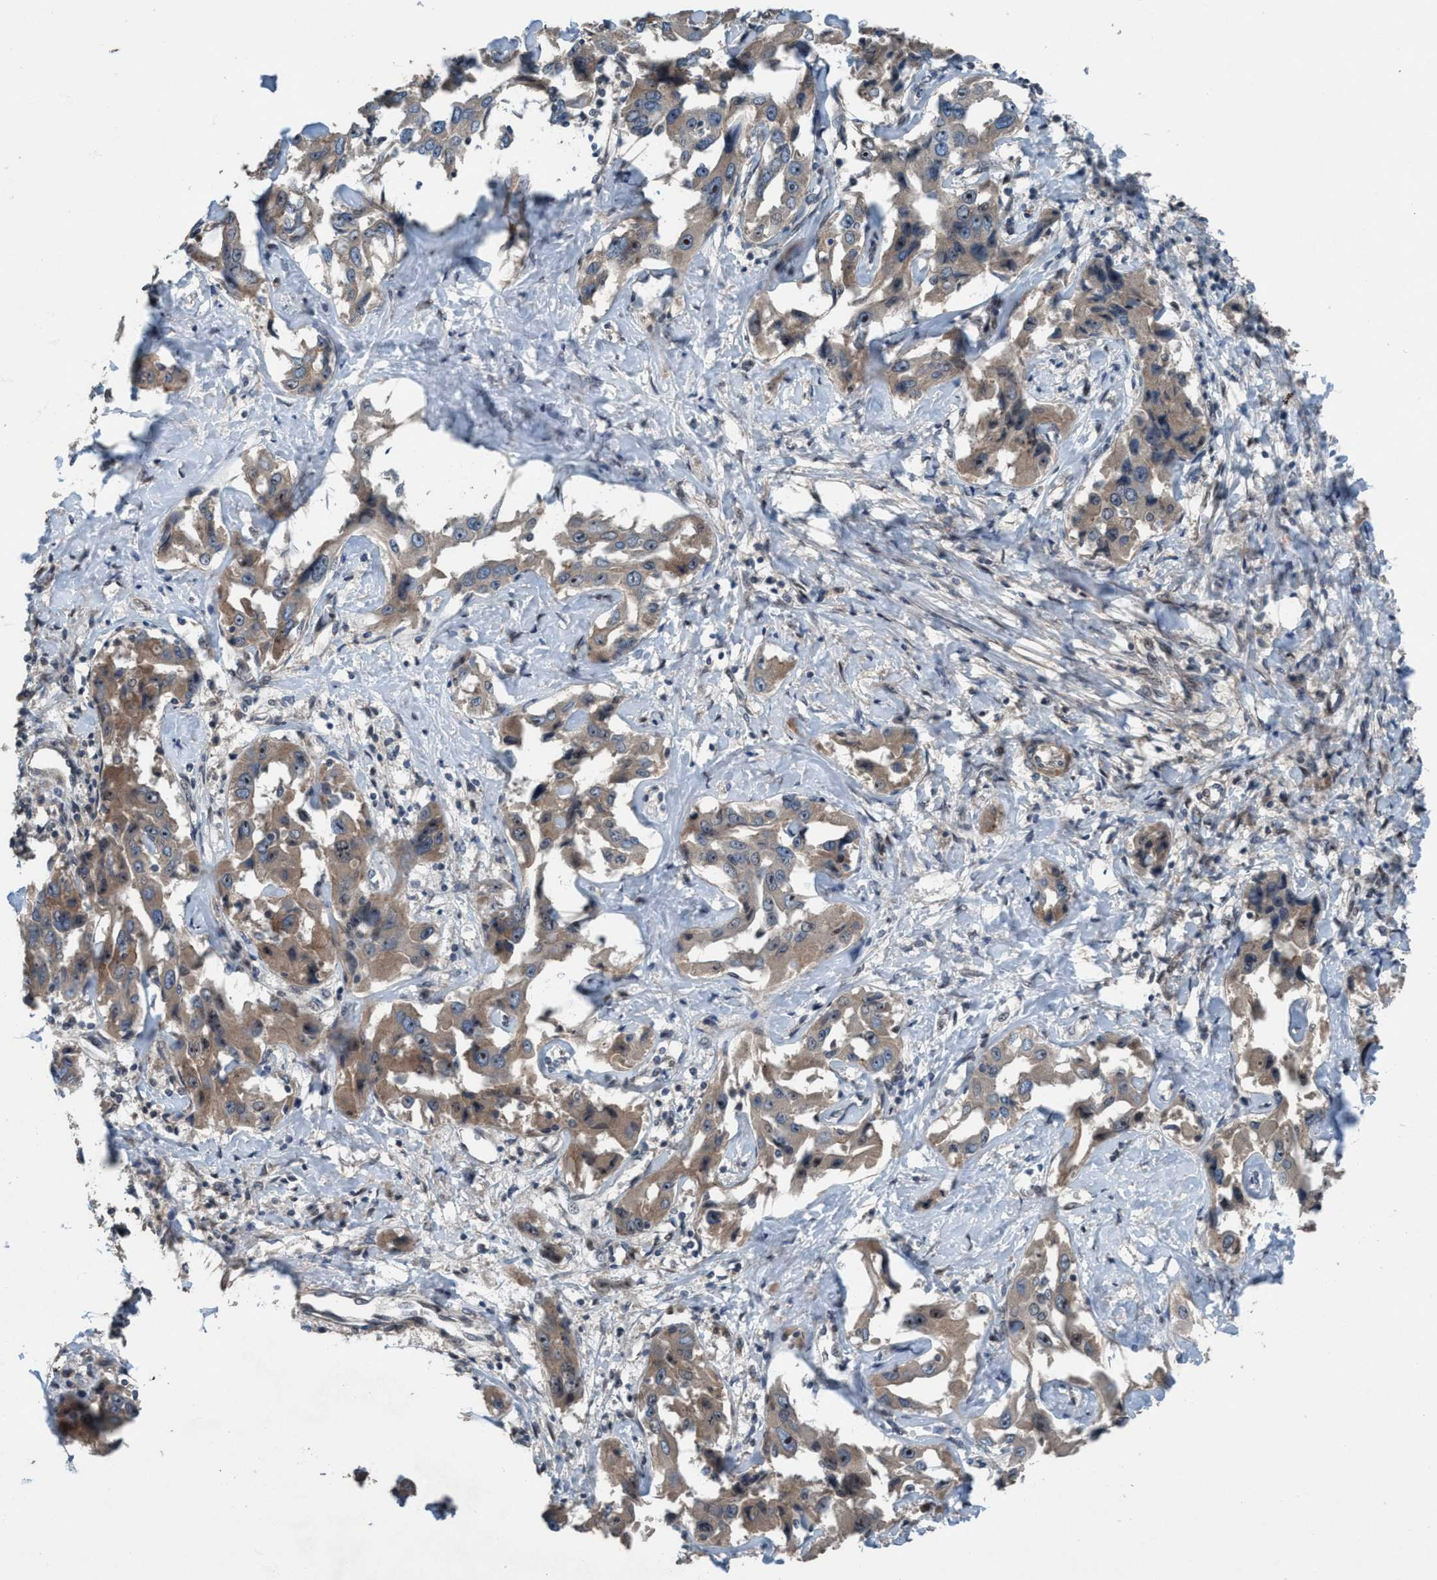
{"staining": {"intensity": "weak", "quantity": ">75%", "location": "cytoplasmic/membranous,nuclear"}, "tissue": "liver cancer", "cell_type": "Tumor cells", "image_type": "cancer", "snomed": [{"axis": "morphology", "description": "Cholangiocarcinoma"}, {"axis": "topography", "description": "Liver"}], "caption": "Liver cancer tissue reveals weak cytoplasmic/membranous and nuclear positivity in approximately >75% of tumor cells, visualized by immunohistochemistry.", "gene": "NISCH", "patient": {"sex": "male", "age": 59}}